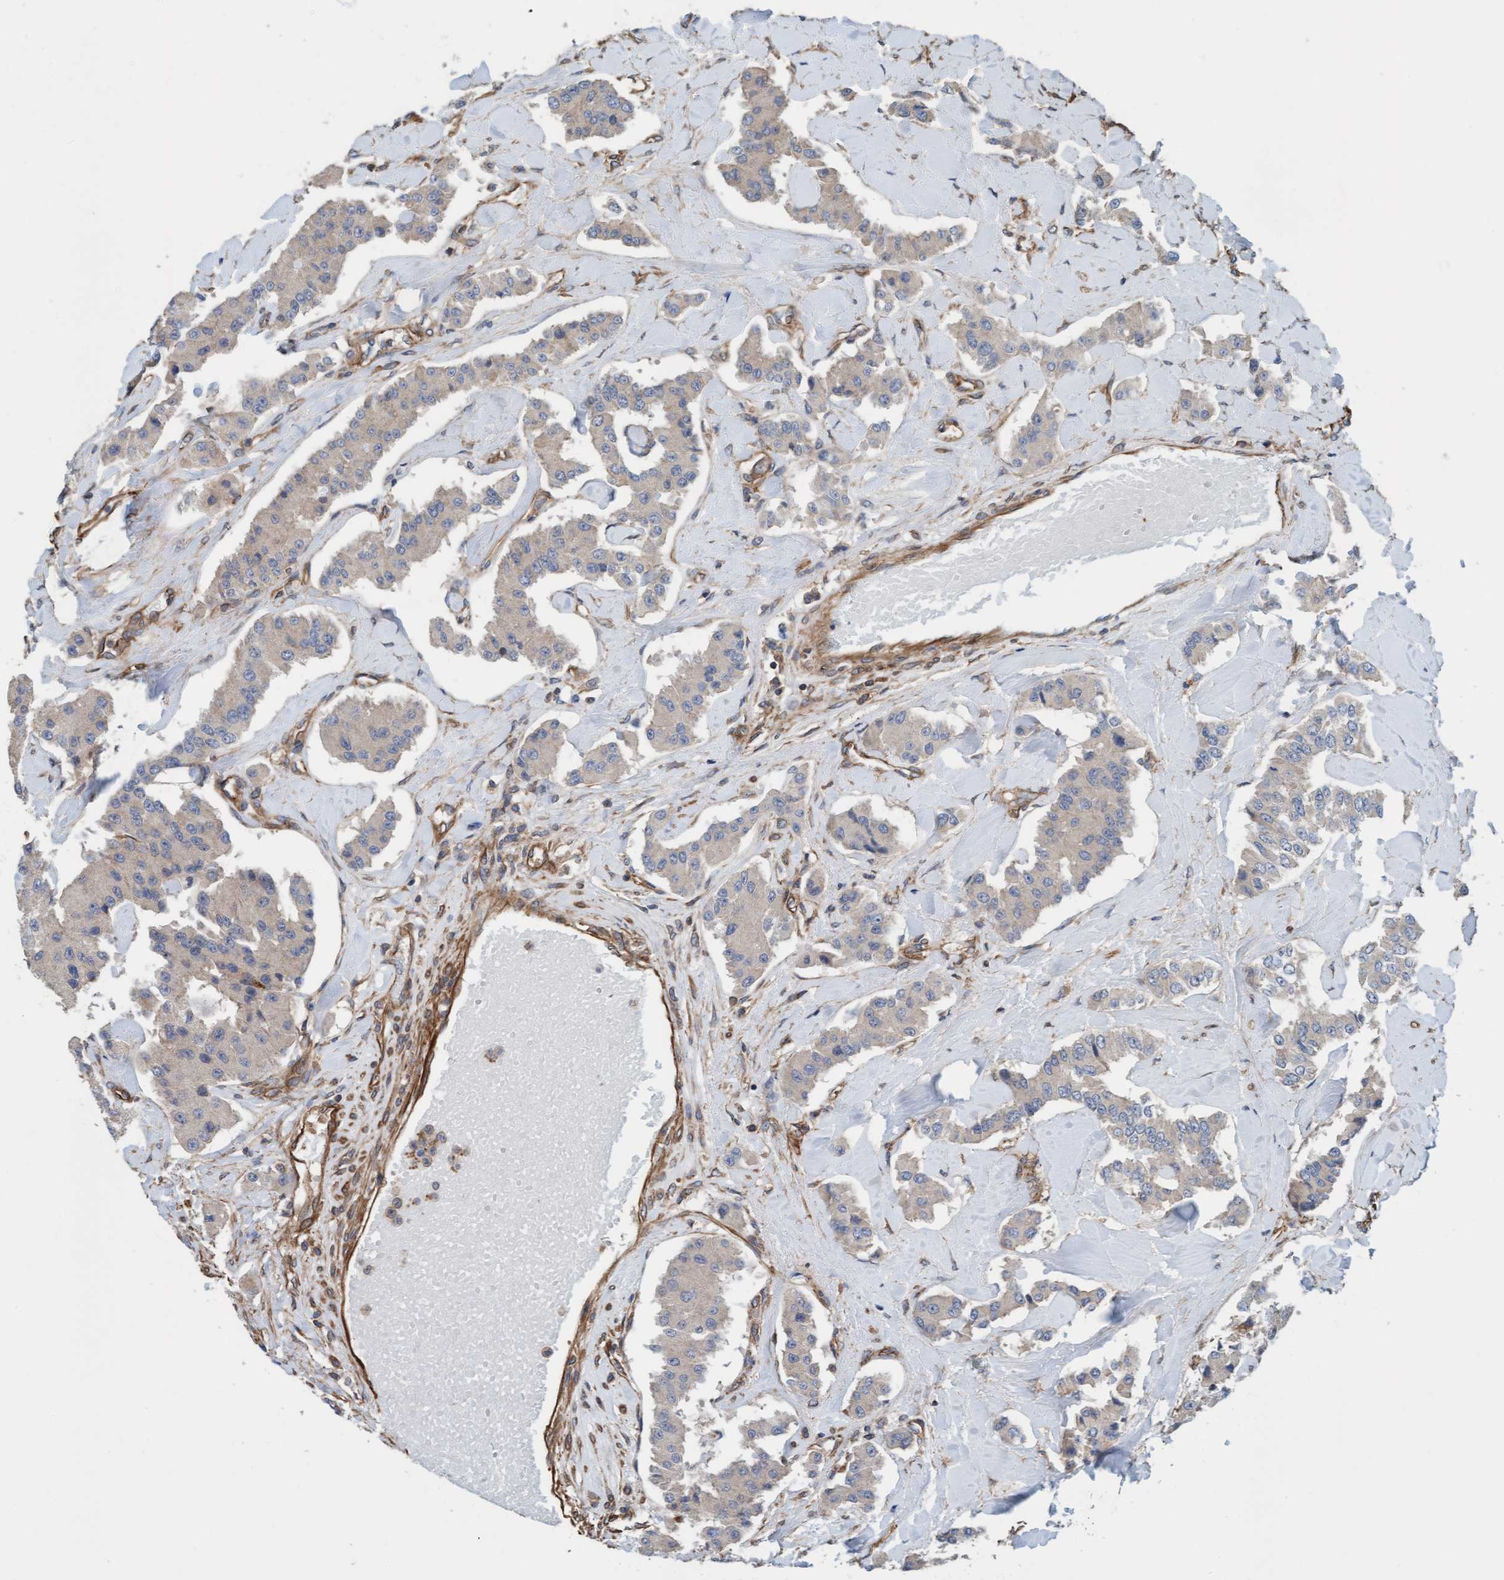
{"staining": {"intensity": "weak", "quantity": ">75%", "location": "cytoplasmic/membranous"}, "tissue": "carcinoid", "cell_type": "Tumor cells", "image_type": "cancer", "snomed": [{"axis": "morphology", "description": "Carcinoid, malignant, NOS"}, {"axis": "topography", "description": "Pancreas"}], "caption": "IHC of carcinoid exhibits low levels of weak cytoplasmic/membranous expression in approximately >75% of tumor cells. (DAB IHC with brightfield microscopy, high magnification).", "gene": "STXBP4", "patient": {"sex": "male", "age": 41}}